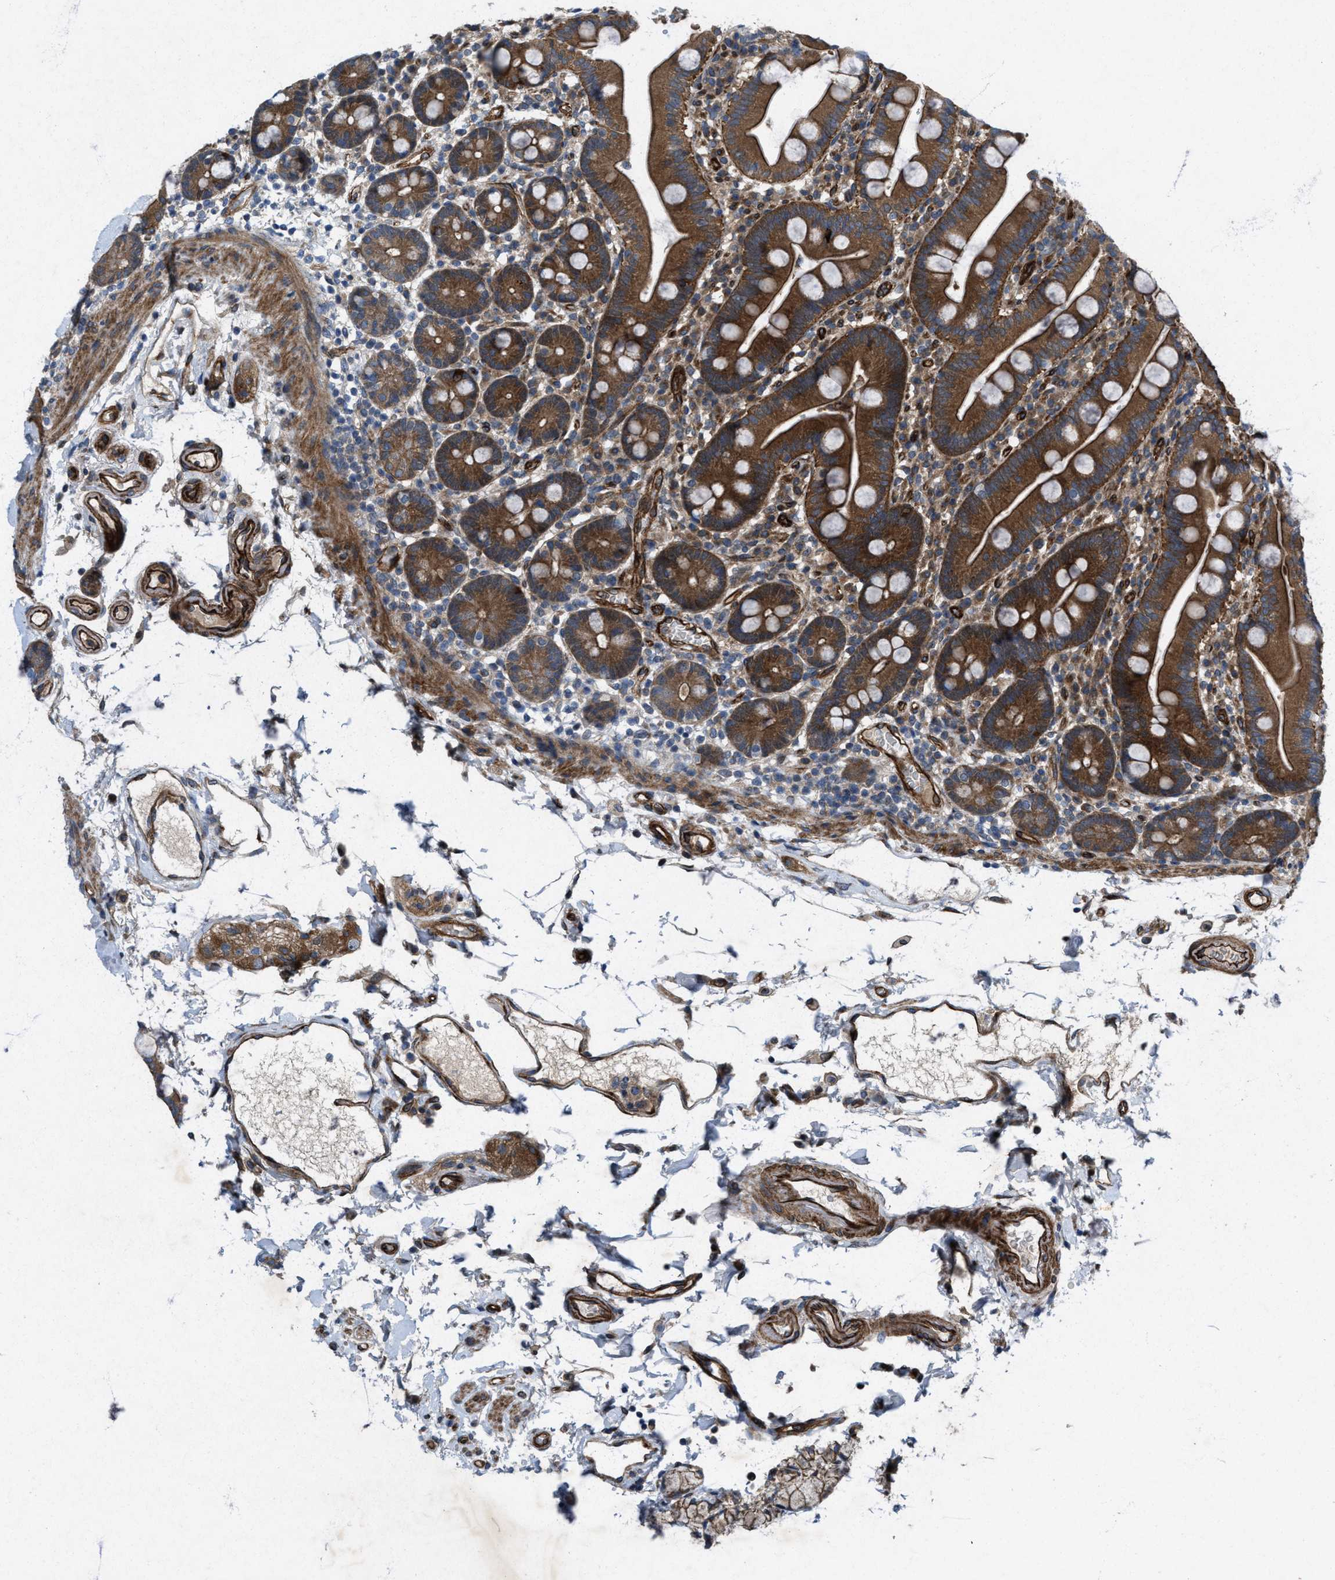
{"staining": {"intensity": "strong", "quantity": ">75%", "location": "cytoplasmic/membranous"}, "tissue": "duodenum", "cell_type": "Glandular cells", "image_type": "normal", "snomed": [{"axis": "morphology", "description": "Normal tissue, NOS"}, {"axis": "topography", "description": "Small intestine, NOS"}], "caption": "A photomicrograph of human duodenum stained for a protein shows strong cytoplasmic/membranous brown staining in glandular cells. The staining was performed using DAB (3,3'-diaminobenzidine), with brown indicating positive protein expression. Nuclei are stained blue with hematoxylin.", "gene": "URGCP", "patient": {"sex": "female", "age": 71}}